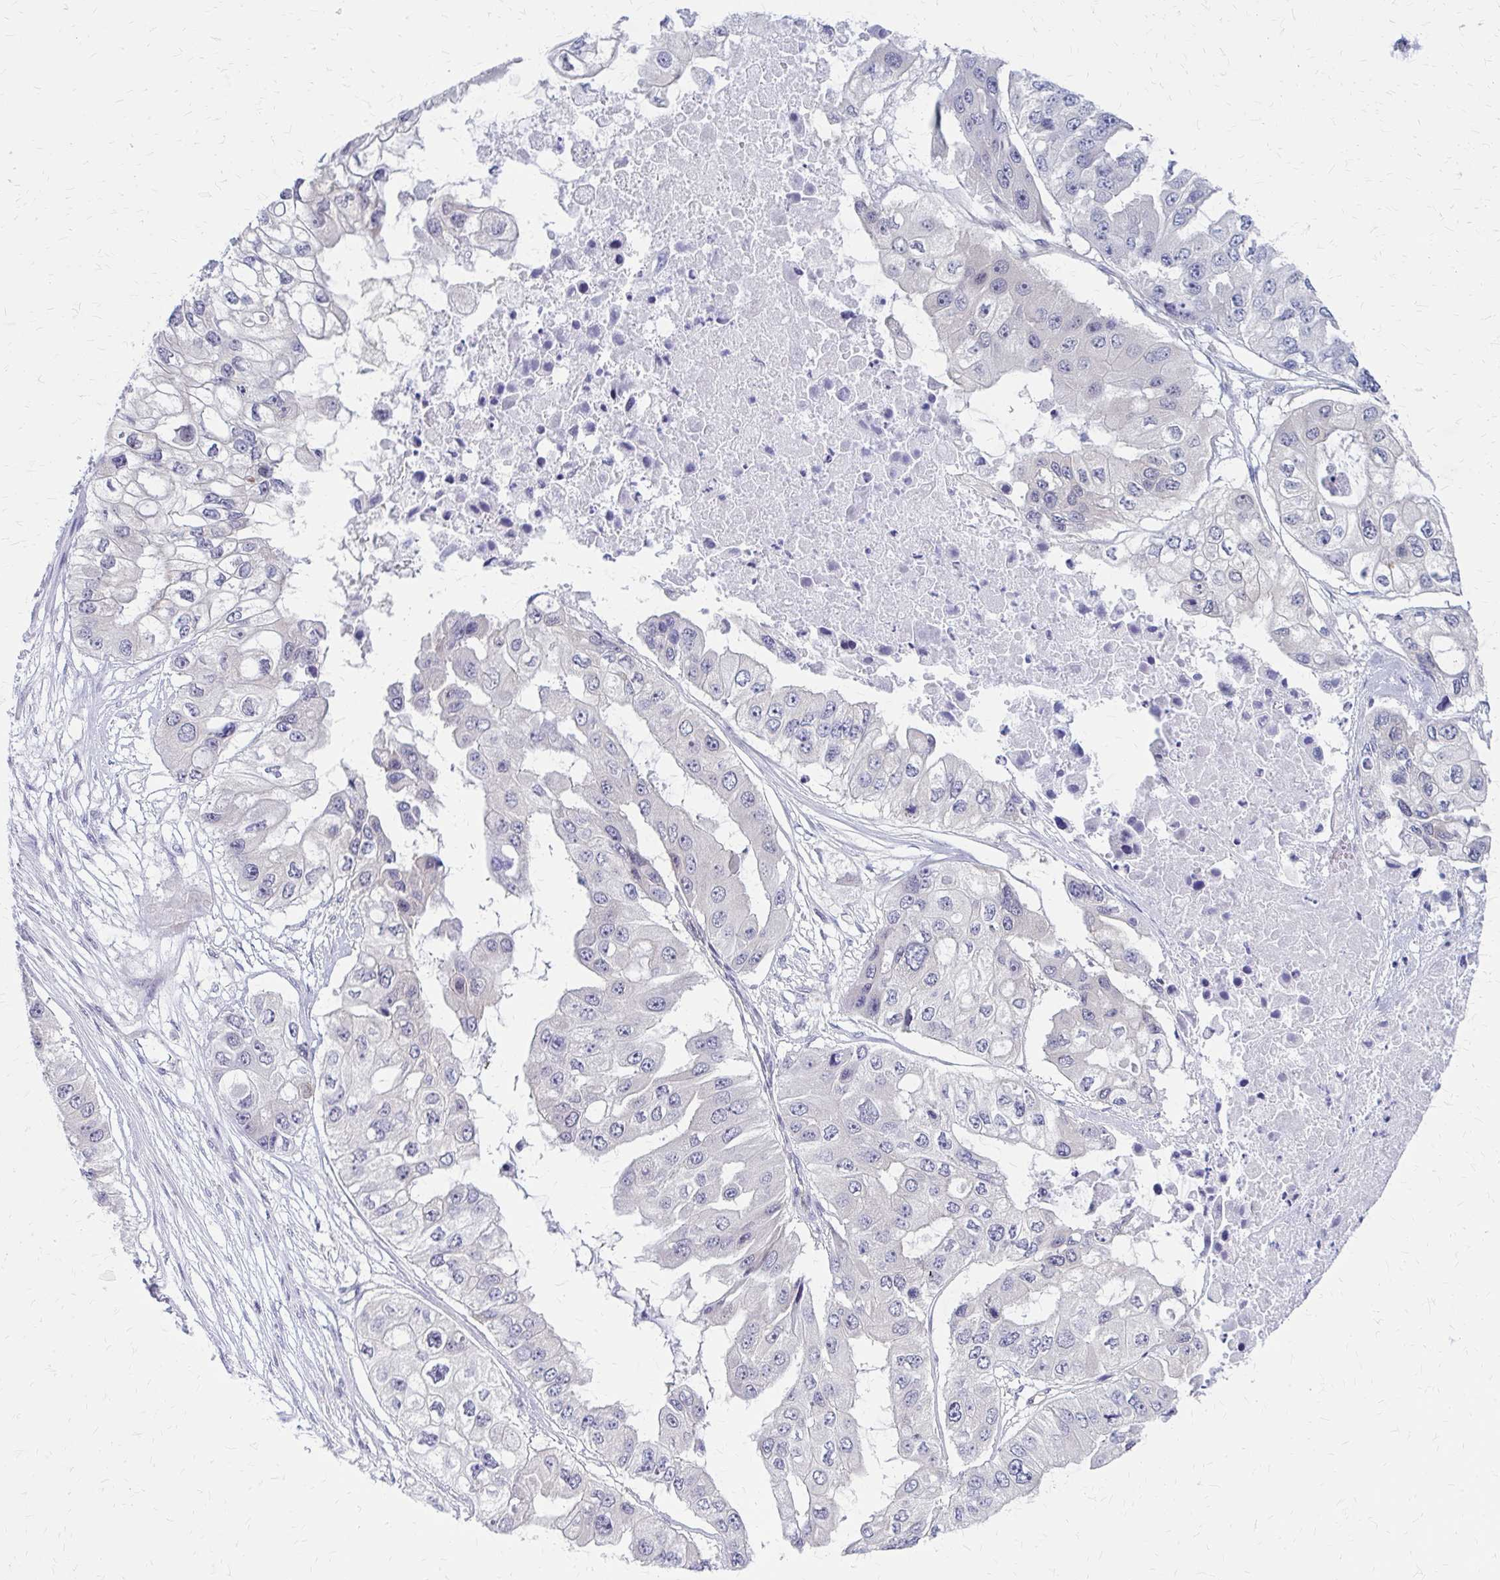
{"staining": {"intensity": "negative", "quantity": "none", "location": "none"}, "tissue": "ovarian cancer", "cell_type": "Tumor cells", "image_type": "cancer", "snomed": [{"axis": "morphology", "description": "Cystadenocarcinoma, serous, NOS"}, {"axis": "topography", "description": "Ovary"}], "caption": "Immunohistochemistry (IHC) micrograph of neoplastic tissue: ovarian serous cystadenocarcinoma stained with DAB reveals no significant protein positivity in tumor cells.", "gene": "CLIC2", "patient": {"sex": "female", "age": 56}}